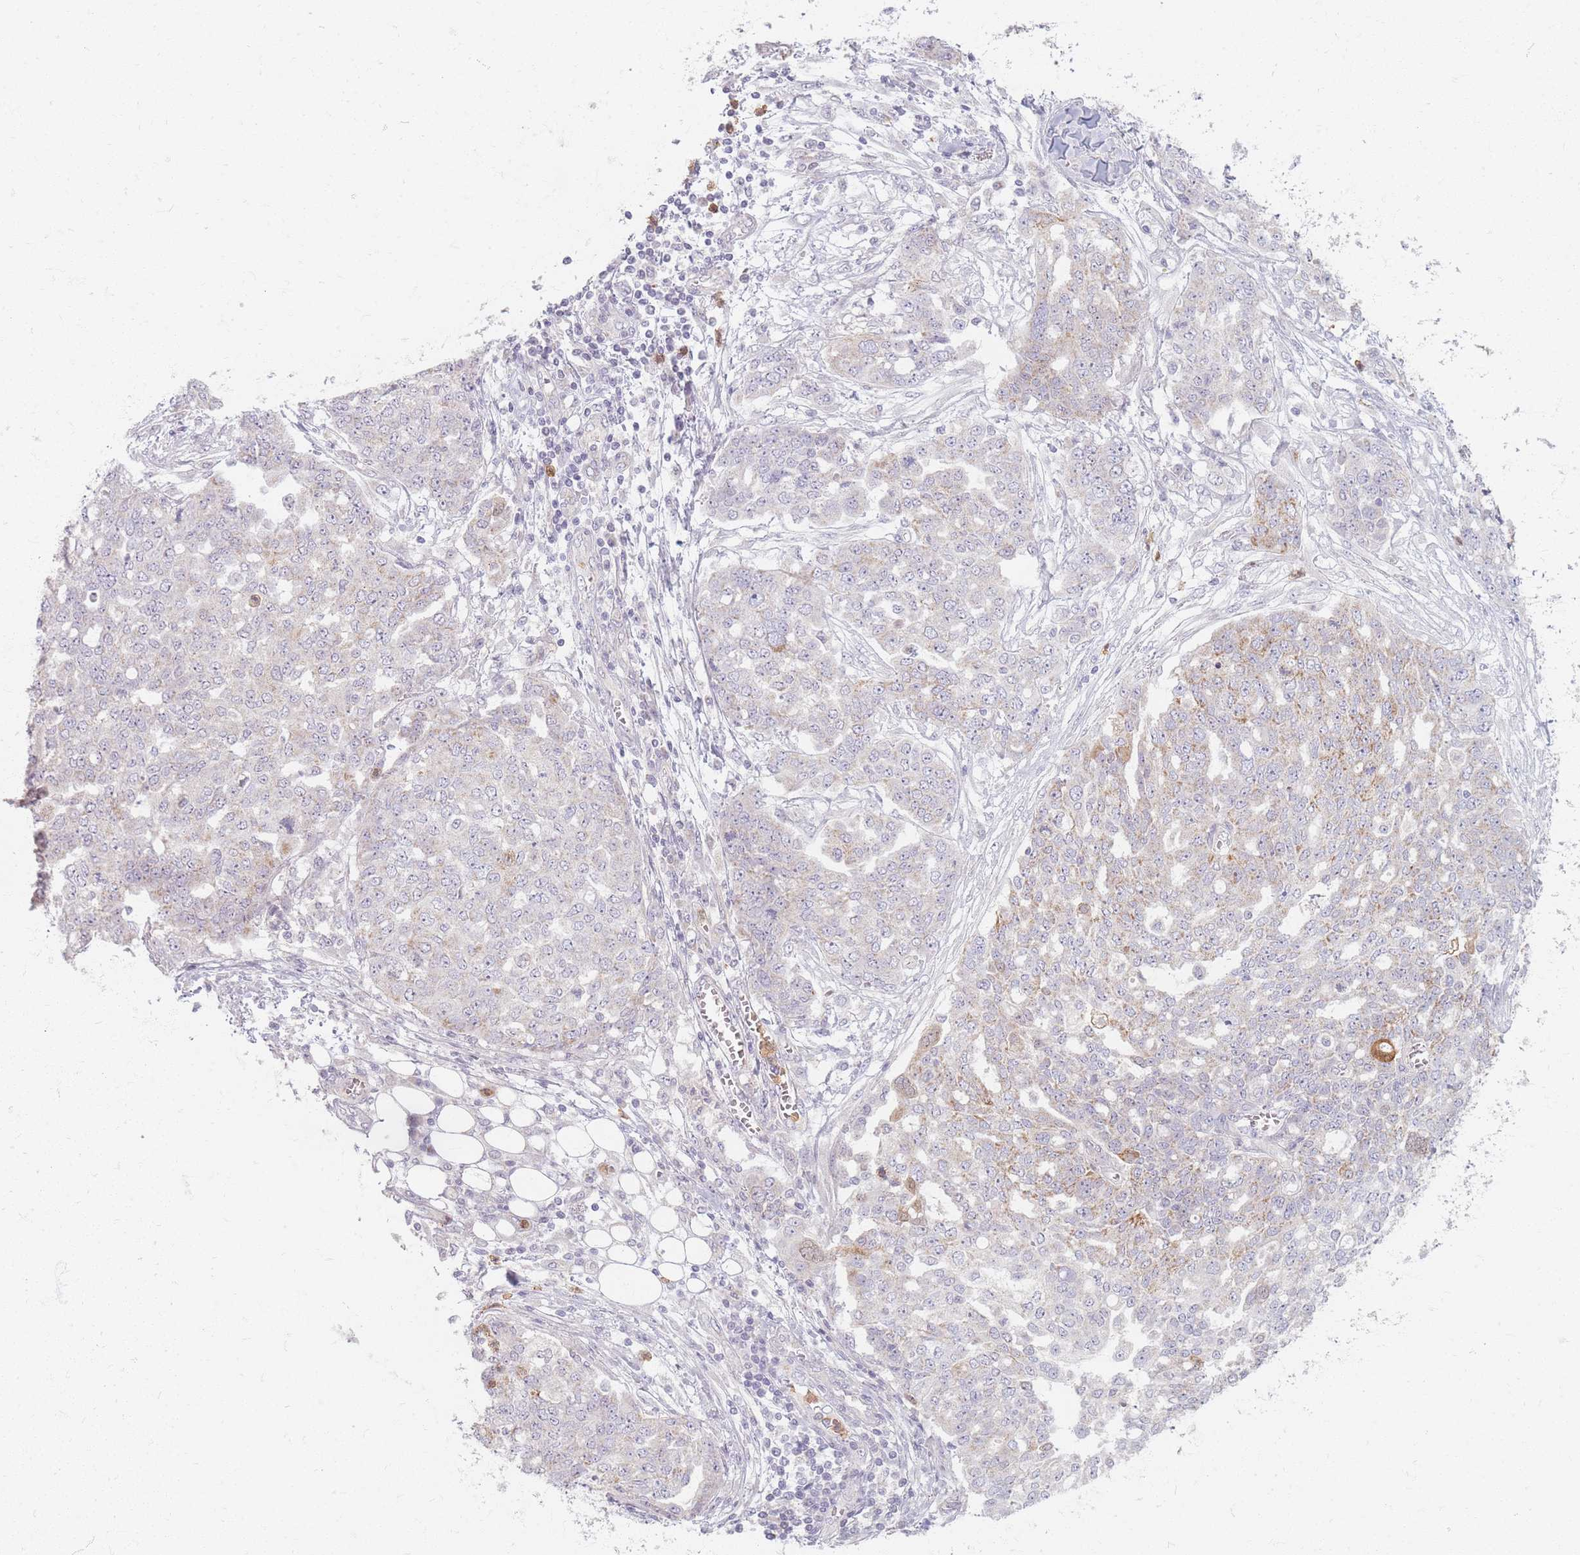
{"staining": {"intensity": "weak", "quantity": "25%-75%", "location": "cytoplasmic/membranous"}, "tissue": "ovarian cancer", "cell_type": "Tumor cells", "image_type": "cancer", "snomed": [{"axis": "morphology", "description": "Cystadenocarcinoma, serous, NOS"}, {"axis": "topography", "description": "Soft tissue"}, {"axis": "topography", "description": "Ovary"}], "caption": "Ovarian cancer was stained to show a protein in brown. There is low levels of weak cytoplasmic/membranous expression in about 25%-75% of tumor cells.", "gene": "CHCHD7", "patient": {"sex": "female", "age": 57}}